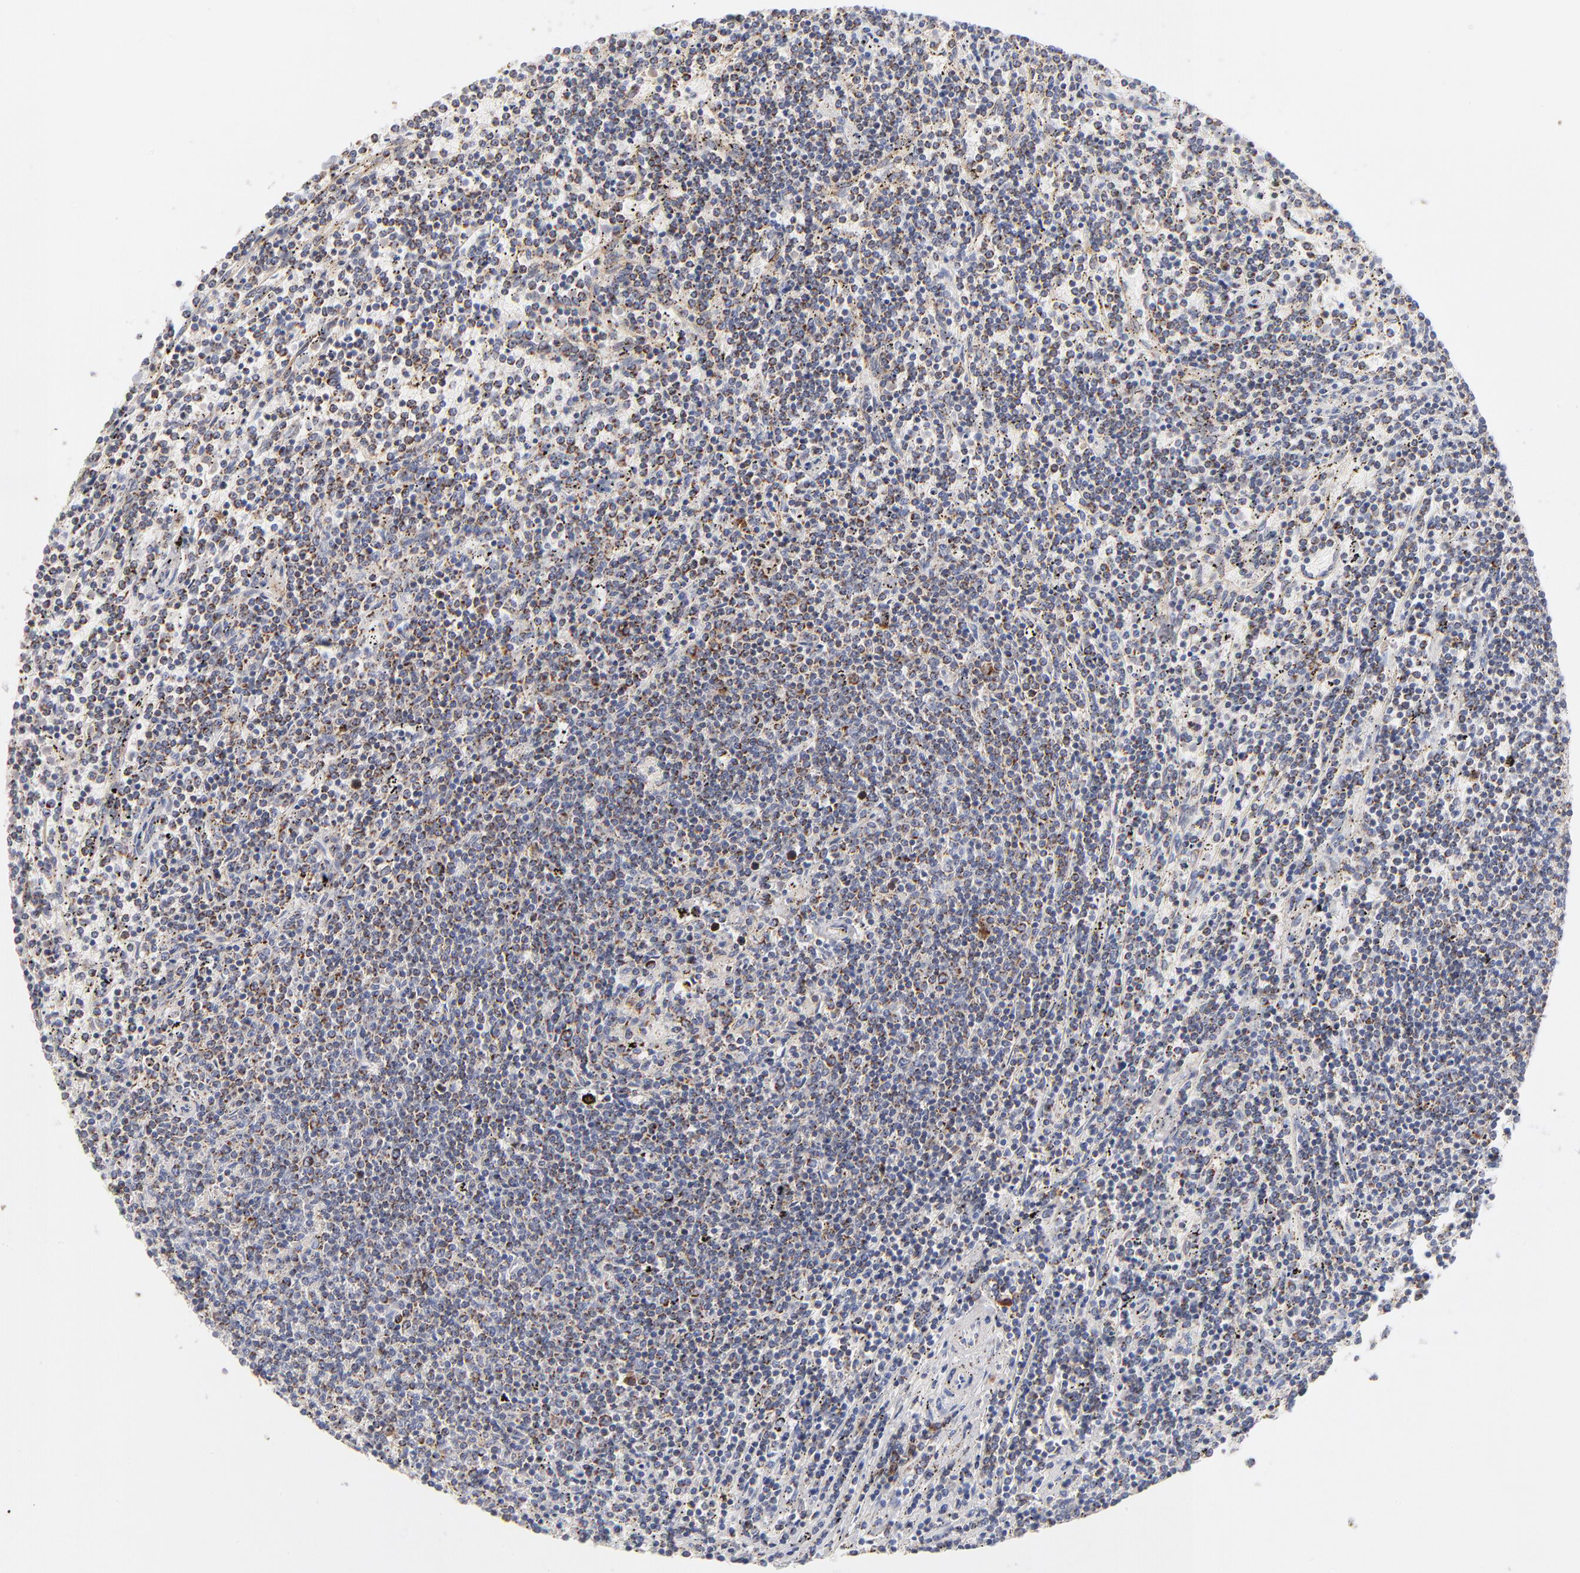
{"staining": {"intensity": "moderate", "quantity": ">75%", "location": "cytoplasmic/membranous"}, "tissue": "lymphoma", "cell_type": "Tumor cells", "image_type": "cancer", "snomed": [{"axis": "morphology", "description": "Malignant lymphoma, non-Hodgkin's type, Low grade"}, {"axis": "topography", "description": "Spleen"}], "caption": "Human malignant lymphoma, non-Hodgkin's type (low-grade) stained with a brown dye exhibits moderate cytoplasmic/membranous positive expression in approximately >75% of tumor cells.", "gene": "DLAT", "patient": {"sex": "female", "age": 50}}